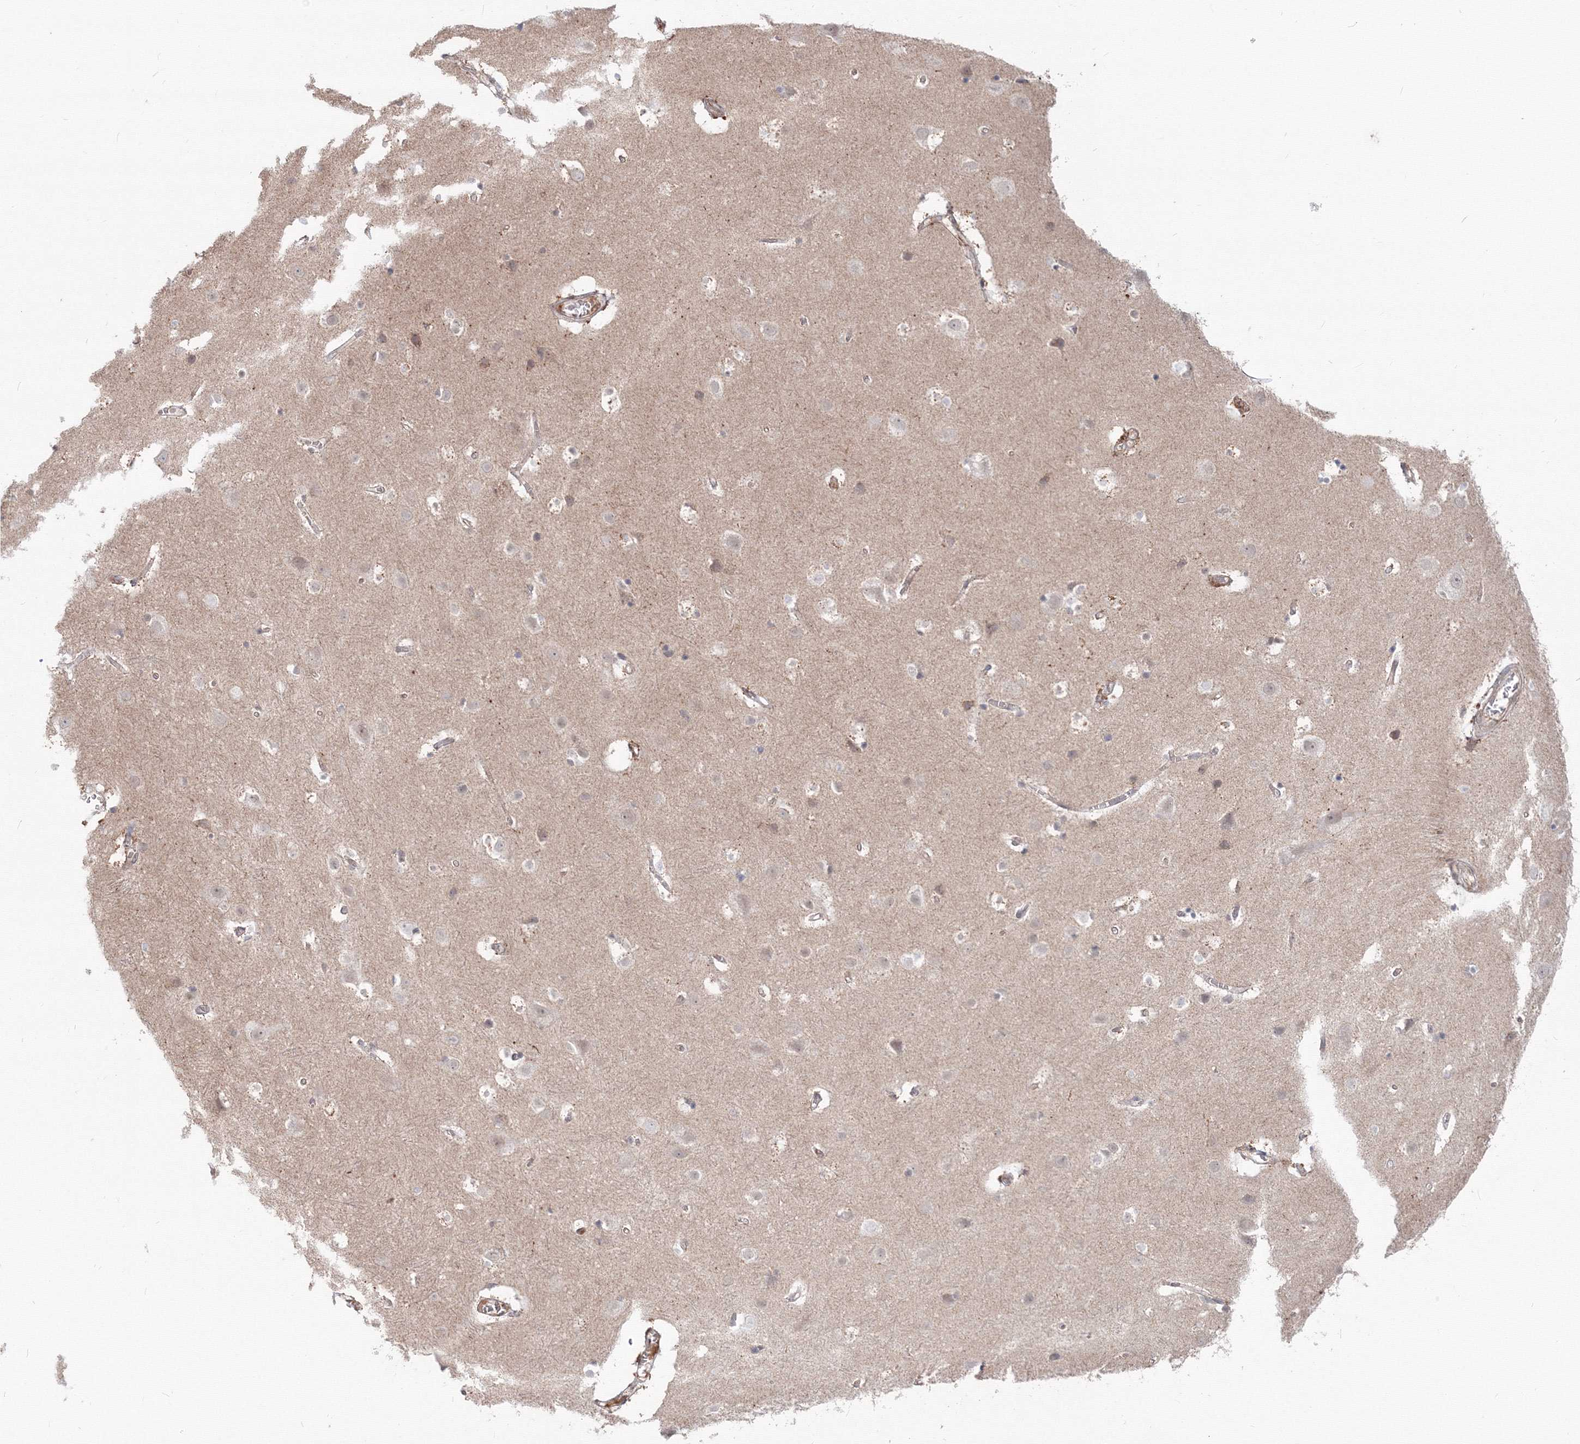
{"staining": {"intensity": "moderate", "quantity": ">75%", "location": "cytoplasmic/membranous"}, "tissue": "cerebral cortex", "cell_type": "Endothelial cells", "image_type": "normal", "snomed": [{"axis": "morphology", "description": "Normal tissue, NOS"}, {"axis": "topography", "description": "Cerebral cortex"}], "caption": "Cerebral cortex stained with a brown dye displays moderate cytoplasmic/membranous positive positivity in approximately >75% of endothelial cells.", "gene": "SH3PXD2A", "patient": {"sex": "male", "age": 54}}